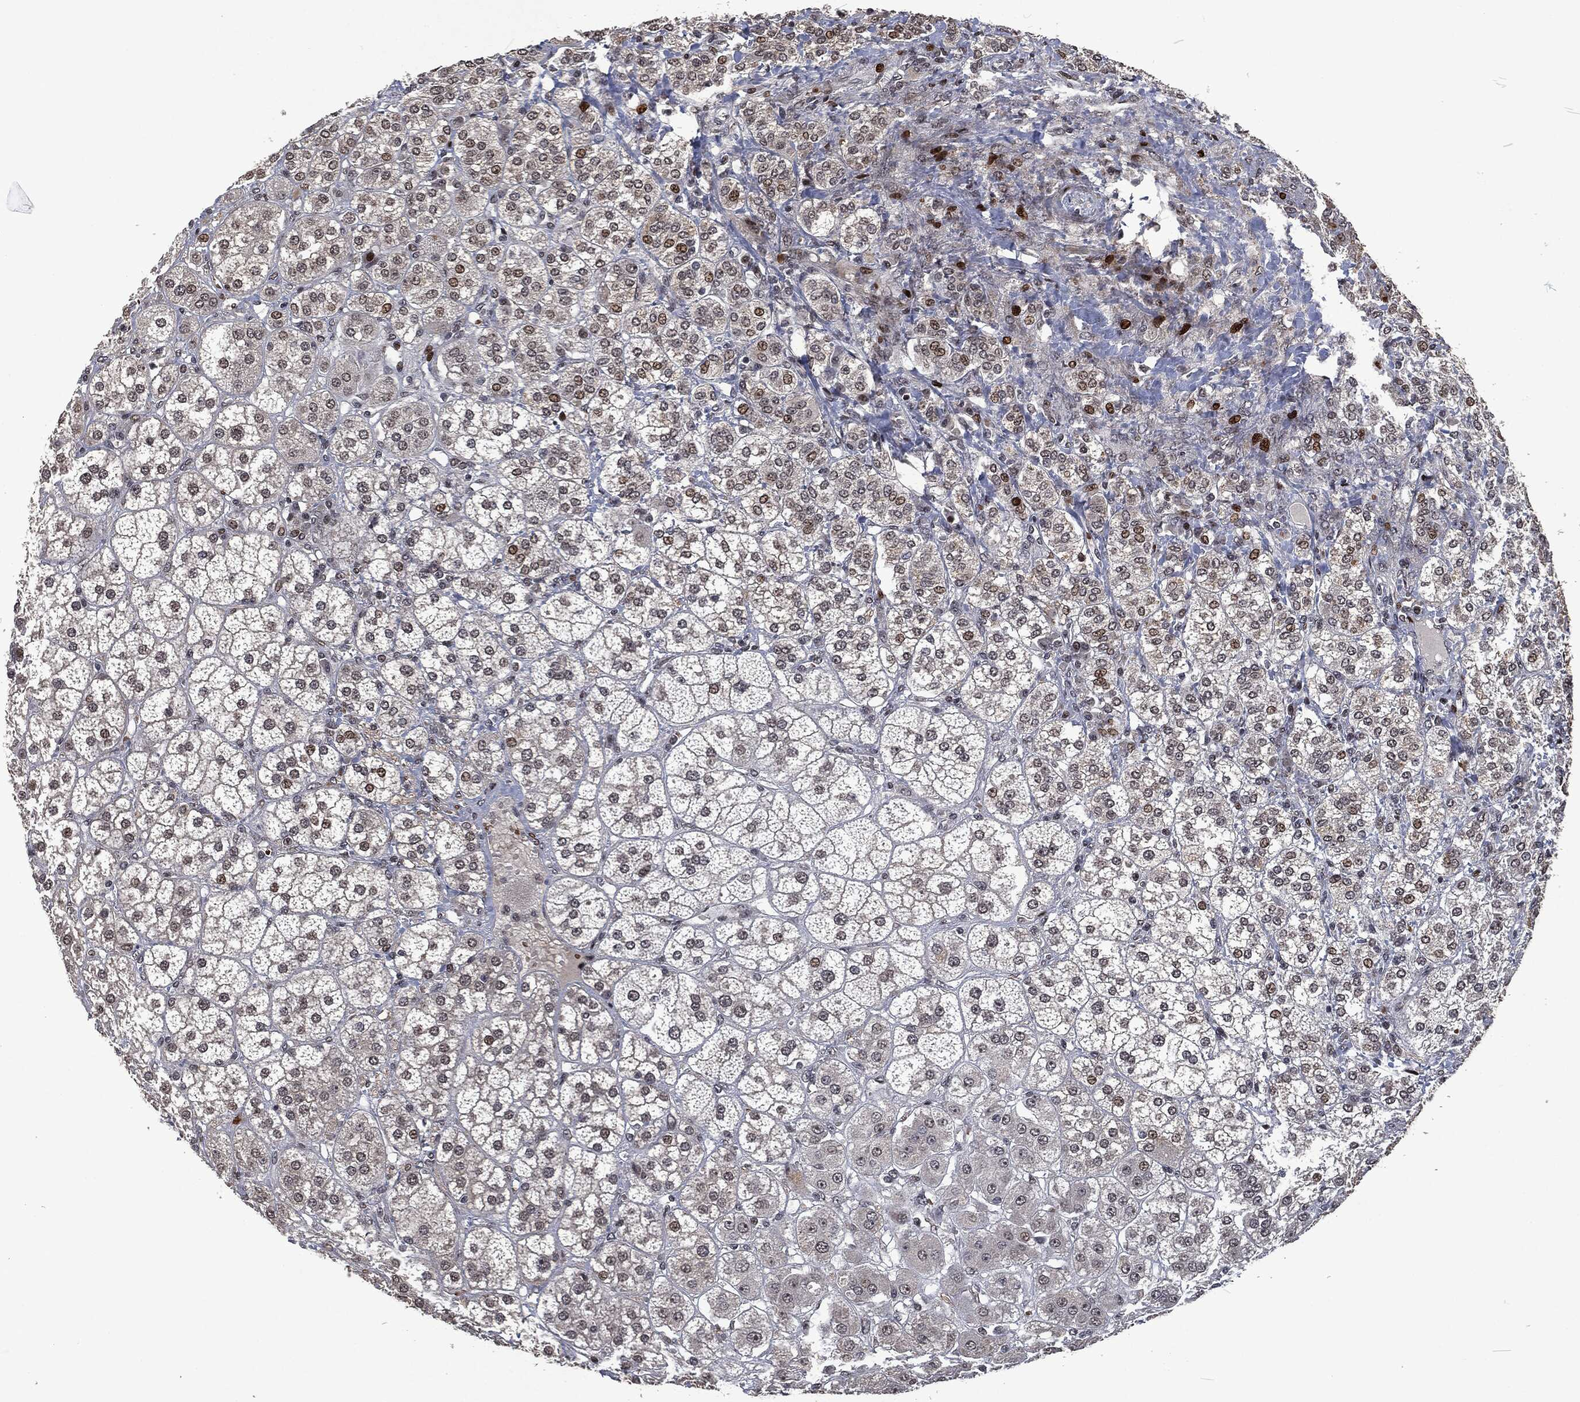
{"staining": {"intensity": "strong", "quantity": "<25%", "location": "nuclear"}, "tissue": "adrenal gland", "cell_type": "Glandular cells", "image_type": "normal", "snomed": [{"axis": "morphology", "description": "Normal tissue, NOS"}, {"axis": "topography", "description": "Adrenal gland"}], "caption": "The immunohistochemical stain labels strong nuclear expression in glandular cells of benign adrenal gland.", "gene": "EGFR", "patient": {"sex": "male", "age": 70}}